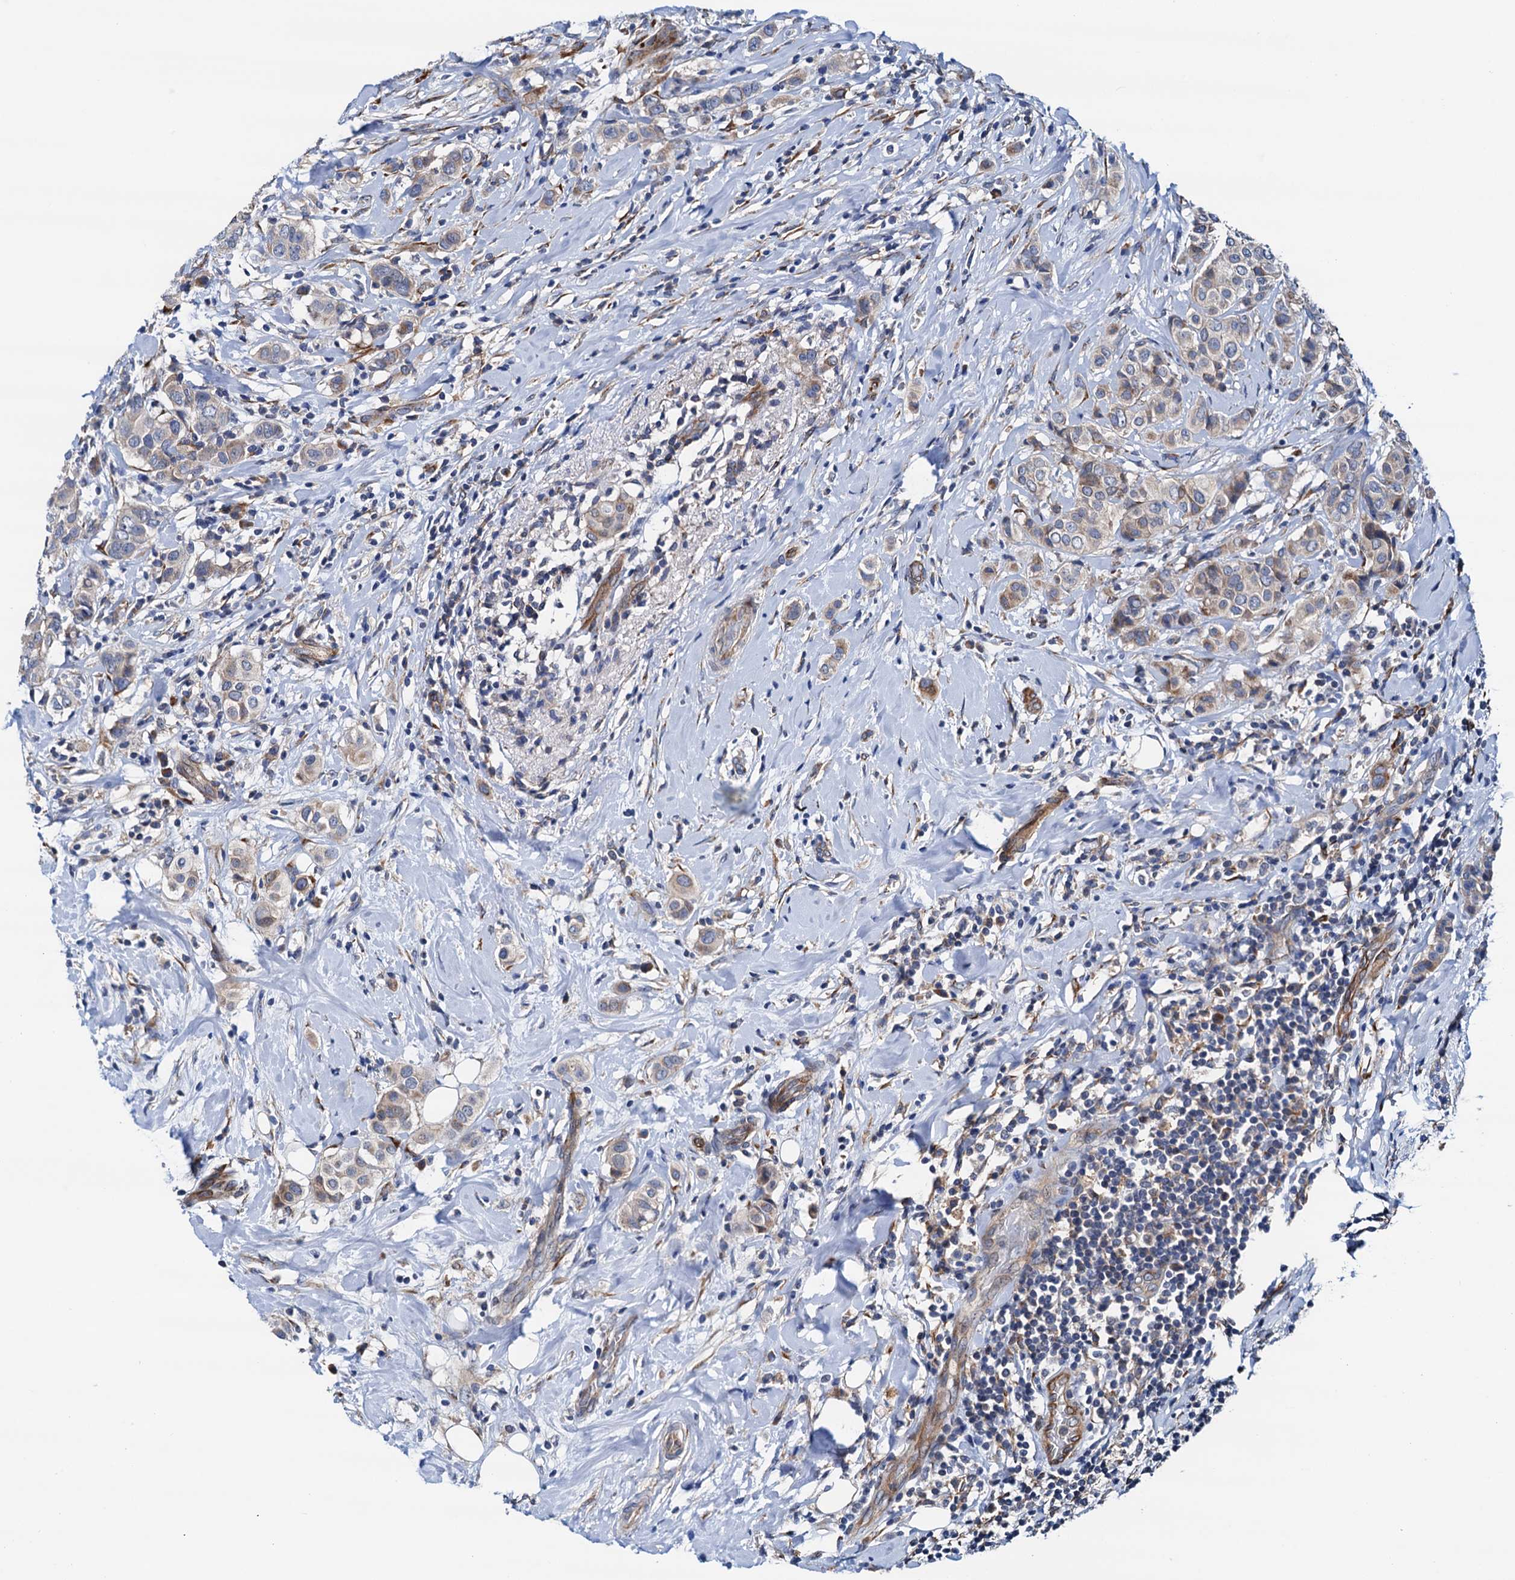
{"staining": {"intensity": "weak", "quantity": "<25%", "location": "cytoplasmic/membranous"}, "tissue": "breast cancer", "cell_type": "Tumor cells", "image_type": "cancer", "snomed": [{"axis": "morphology", "description": "Lobular carcinoma"}, {"axis": "topography", "description": "Breast"}], "caption": "This is an immunohistochemistry (IHC) histopathology image of human breast cancer. There is no positivity in tumor cells.", "gene": "RASSF9", "patient": {"sex": "female", "age": 51}}